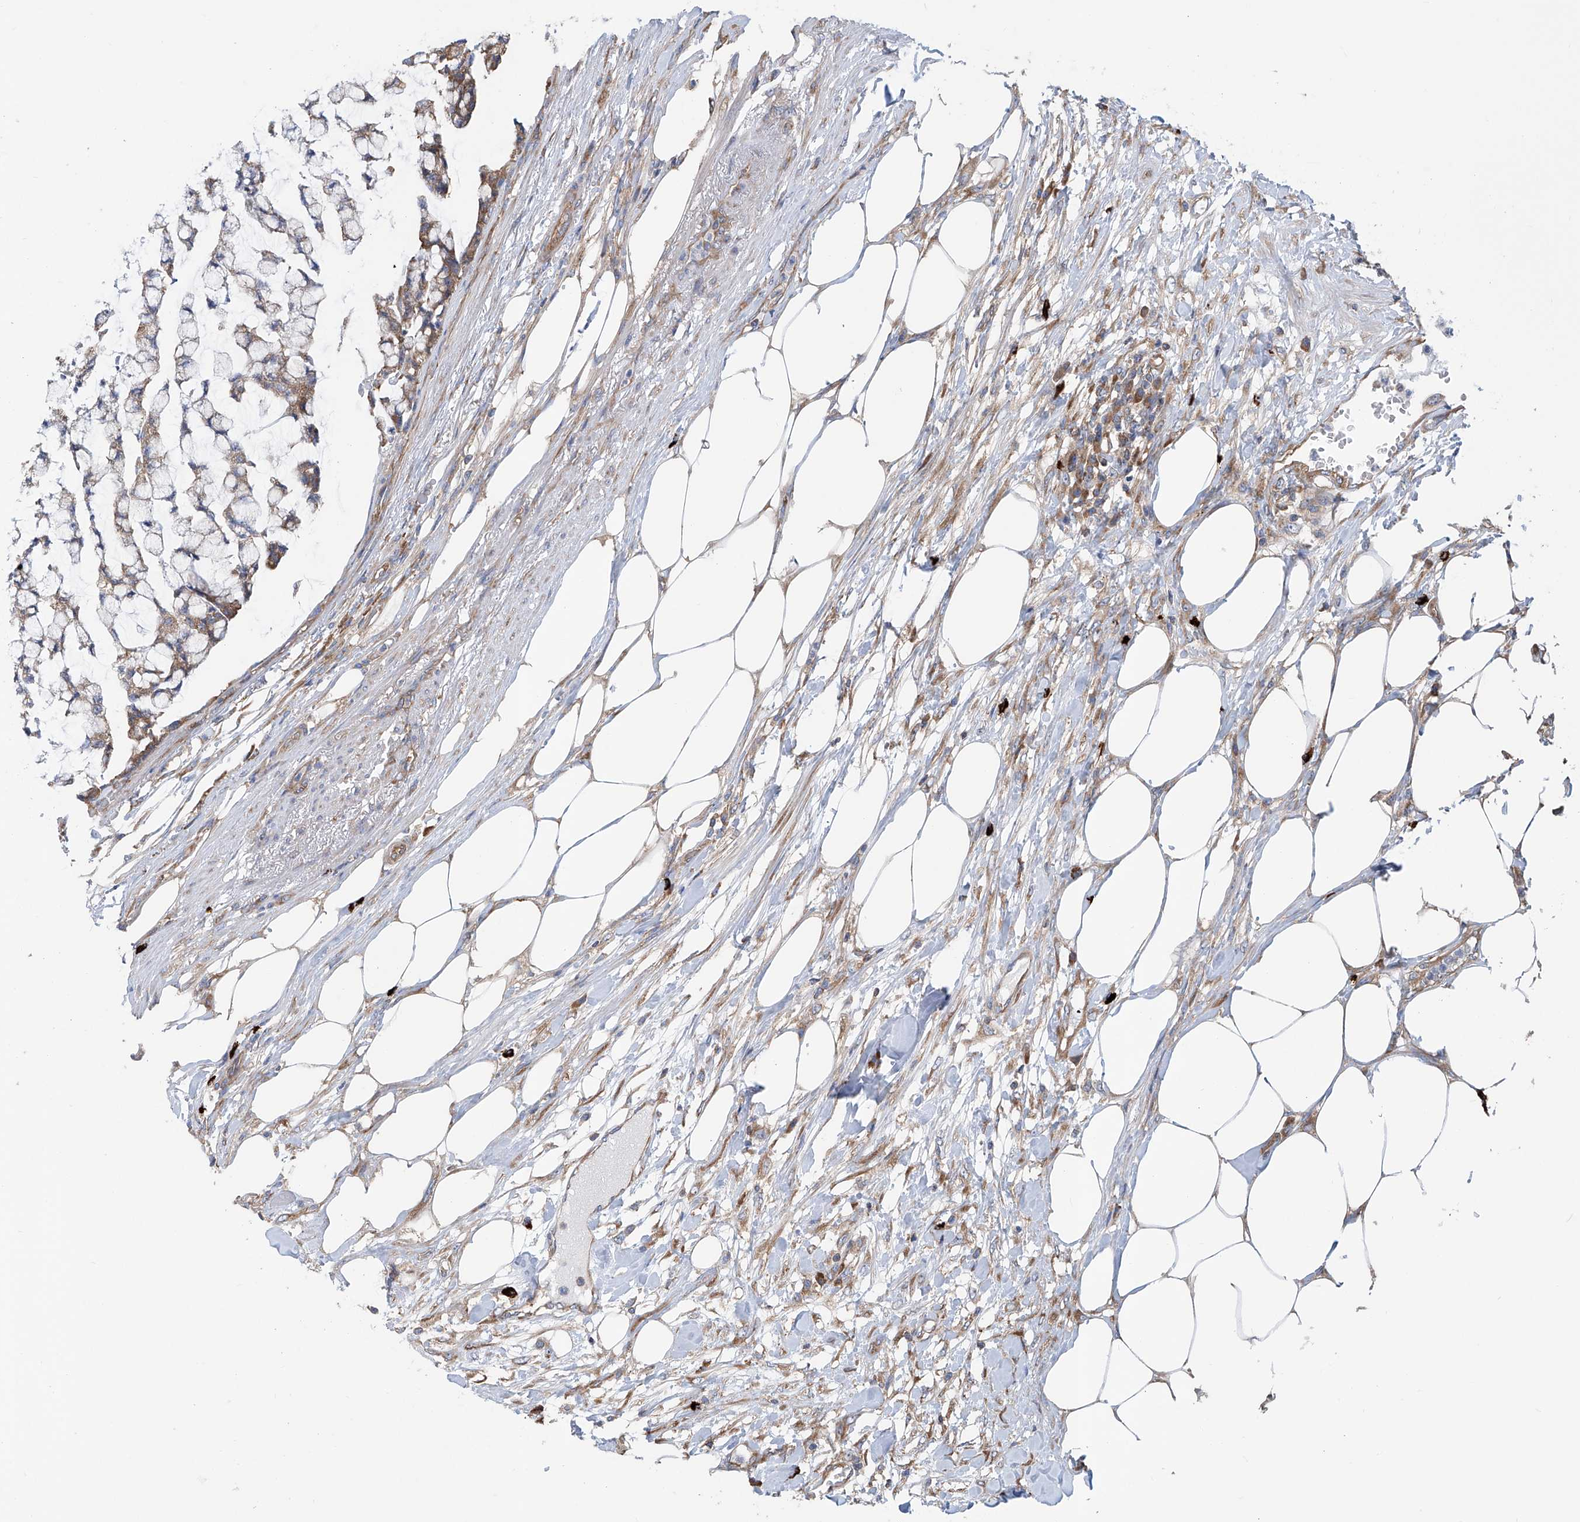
{"staining": {"intensity": "moderate", "quantity": ">75%", "location": "cytoplasmic/membranous"}, "tissue": "colorectal cancer", "cell_type": "Tumor cells", "image_type": "cancer", "snomed": [{"axis": "morphology", "description": "Adenocarcinoma, NOS"}, {"axis": "topography", "description": "Colon"}], "caption": "Moderate cytoplasmic/membranous protein positivity is appreciated in about >75% of tumor cells in colorectal cancer.", "gene": "SENP2", "patient": {"sex": "female", "age": 84}}